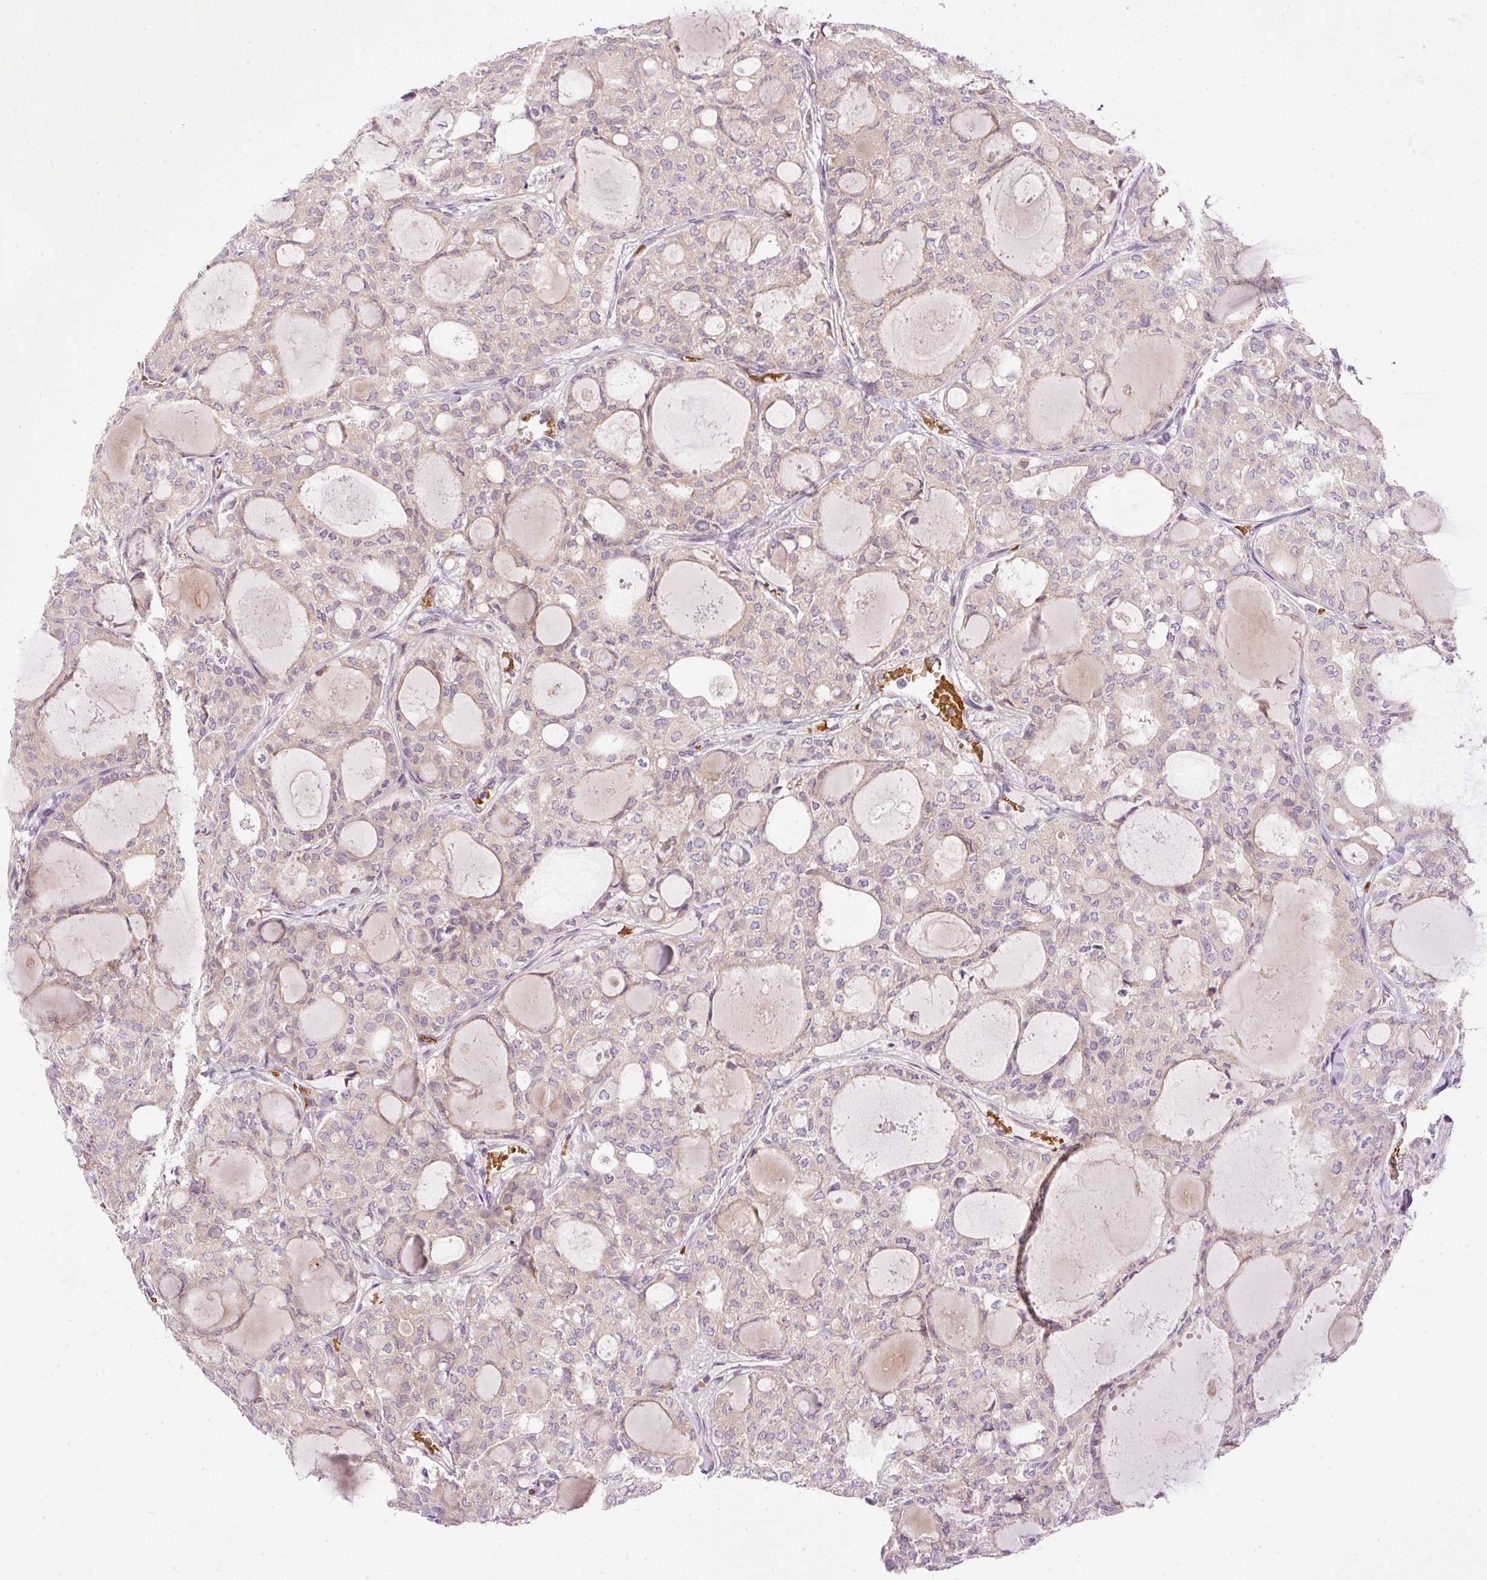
{"staining": {"intensity": "negative", "quantity": "none", "location": "none"}, "tissue": "thyroid cancer", "cell_type": "Tumor cells", "image_type": "cancer", "snomed": [{"axis": "morphology", "description": "Follicular adenoma carcinoma, NOS"}, {"axis": "topography", "description": "Thyroid gland"}], "caption": "Tumor cells show no significant protein positivity in follicular adenoma carcinoma (thyroid).", "gene": "TBC1D2B", "patient": {"sex": "male", "age": 75}}